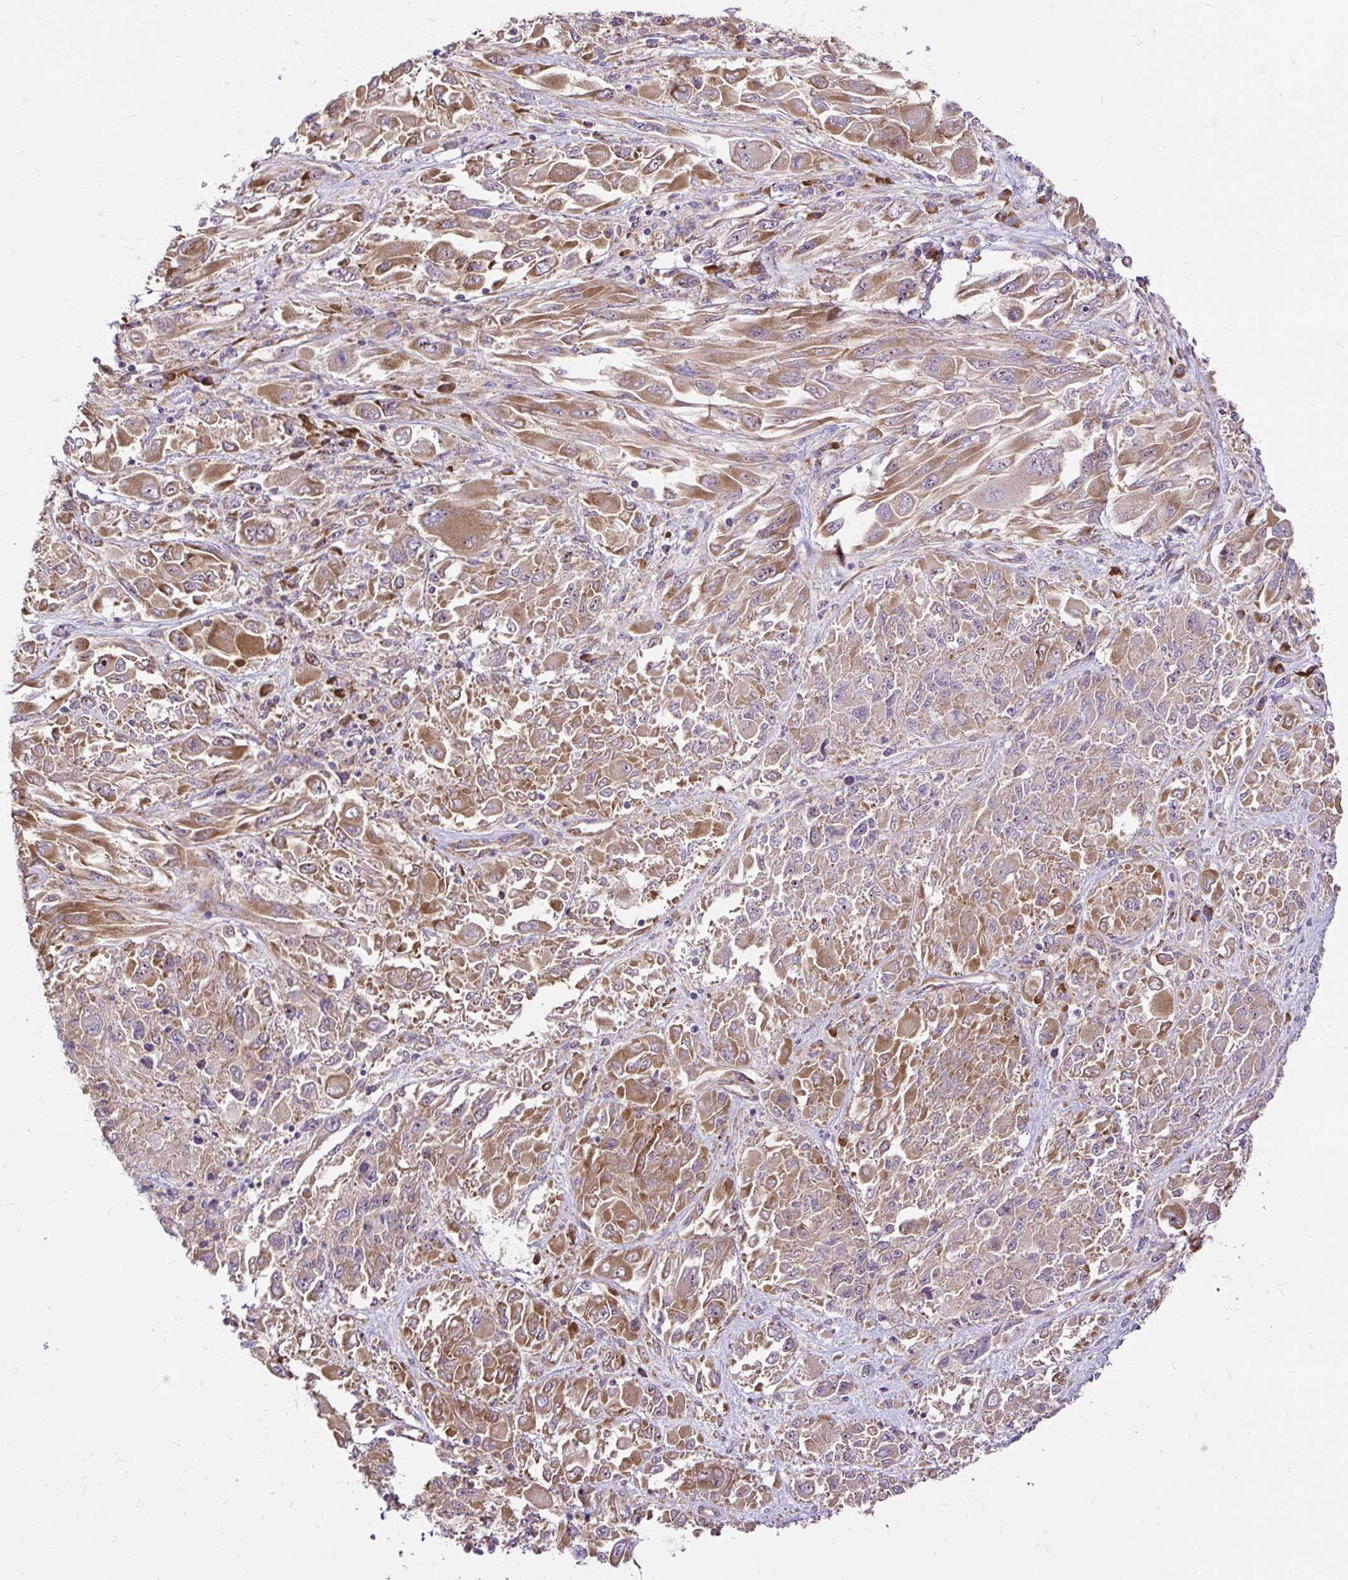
{"staining": {"intensity": "moderate", "quantity": ">75%", "location": "cytoplasmic/membranous"}, "tissue": "melanoma", "cell_type": "Tumor cells", "image_type": "cancer", "snomed": [{"axis": "morphology", "description": "Malignant melanoma, NOS"}, {"axis": "topography", "description": "Skin"}], "caption": "An immunohistochemistry micrograph of neoplastic tissue is shown. Protein staining in brown highlights moderate cytoplasmic/membranous positivity in melanoma within tumor cells.", "gene": "RPS5", "patient": {"sex": "female", "age": 91}}